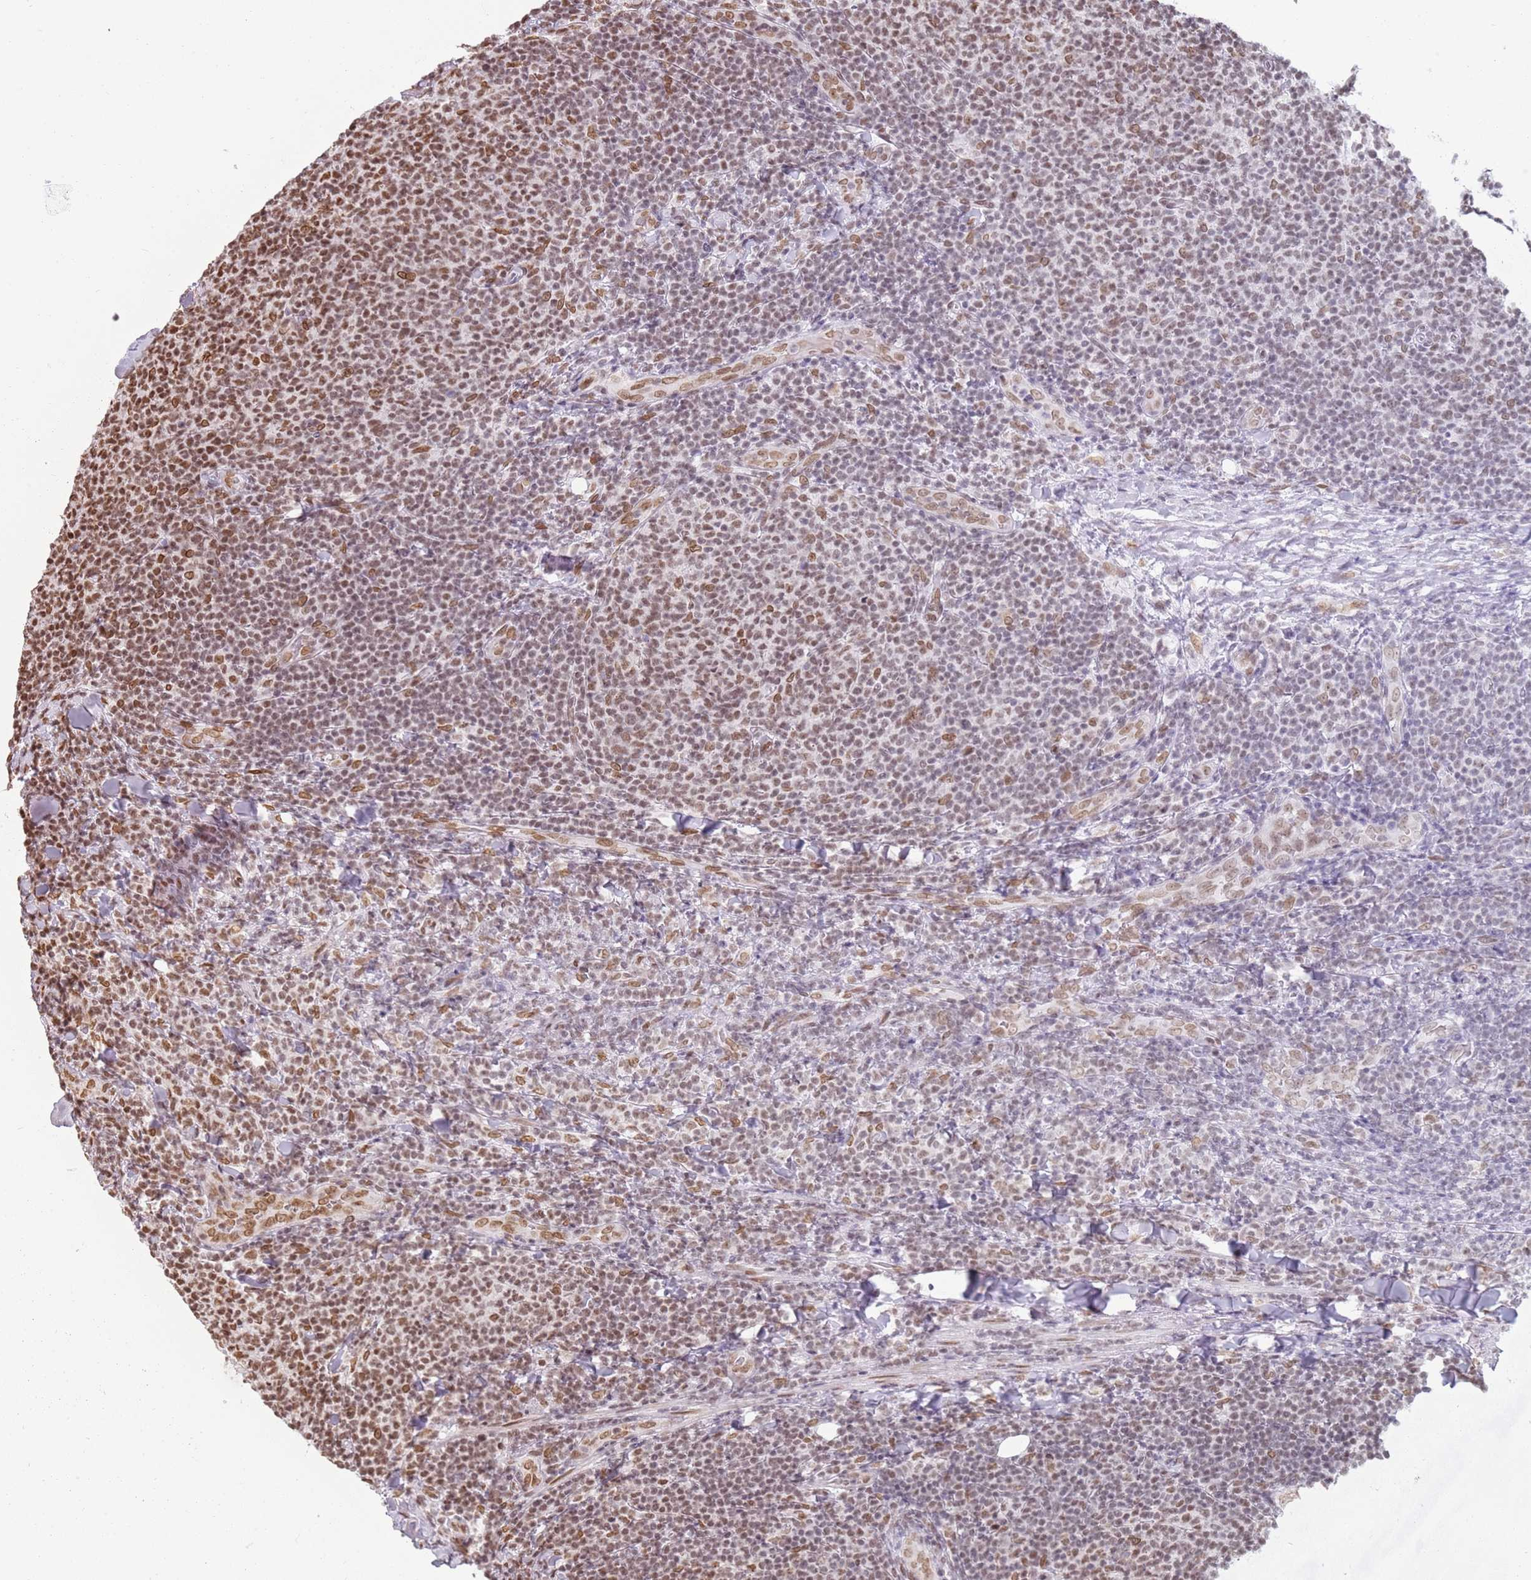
{"staining": {"intensity": "moderate", "quantity": "25%-75%", "location": "nuclear"}, "tissue": "lymphoma", "cell_type": "Tumor cells", "image_type": "cancer", "snomed": [{"axis": "morphology", "description": "Malignant lymphoma, non-Hodgkin's type, Low grade"}, {"axis": "topography", "description": "Lymph node"}], "caption": "An image showing moderate nuclear positivity in approximately 25%-75% of tumor cells in lymphoma, as visualized by brown immunohistochemical staining.", "gene": "TENT4A", "patient": {"sex": "male", "age": 66}}